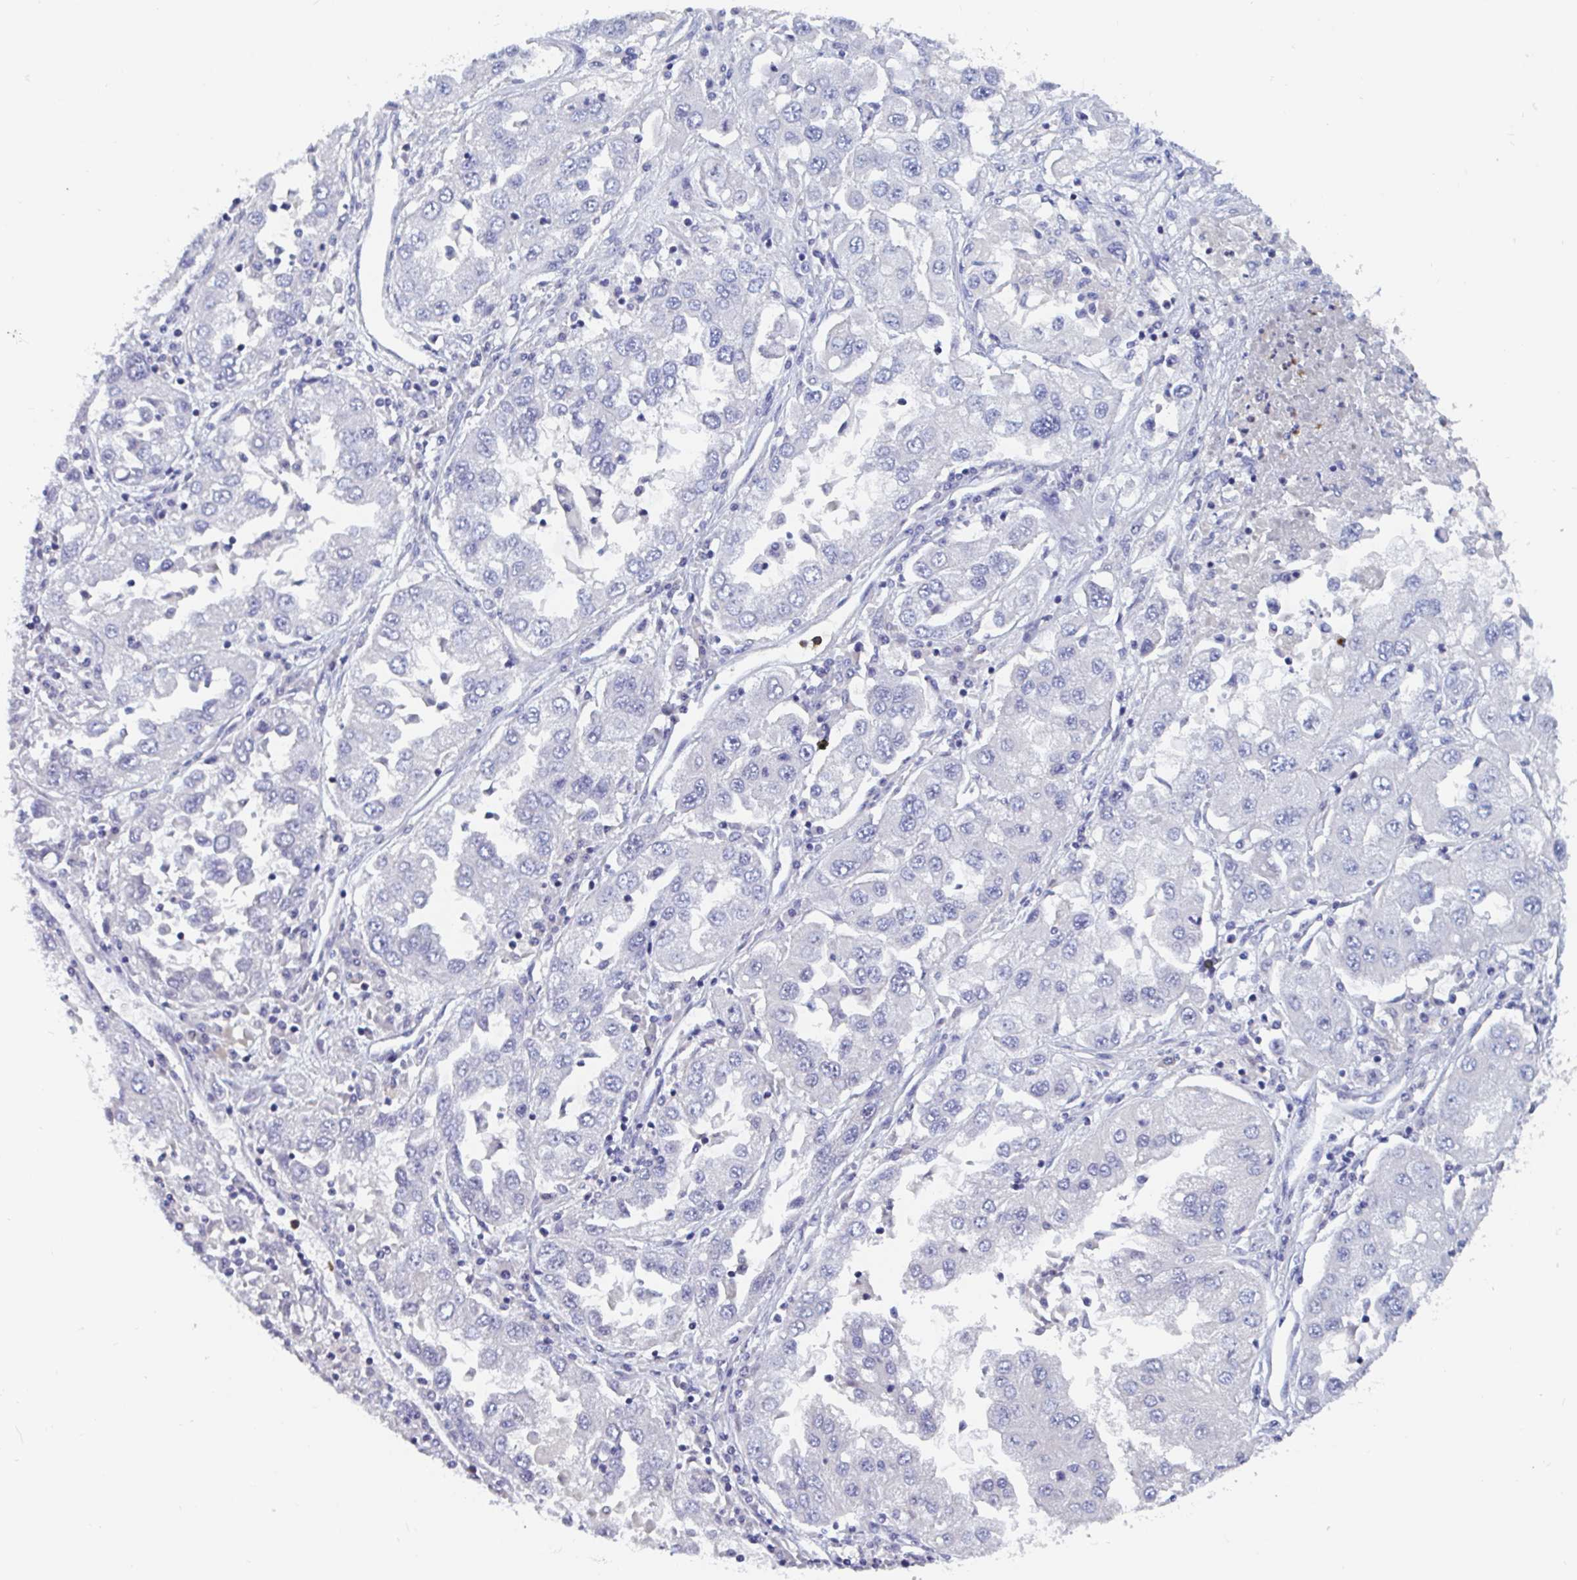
{"staining": {"intensity": "negative", "quantity": "none", "location": "none"}, "tissue": "lung cancer", "cell_type": "Tumor cells", "image_type": "cancer", "snomed": [{"axis": "morphology", "description": "Adenocarcinoma, NOS"}, {"axis": "morphology", "description": "Adenocarcinoma primary or metastatic"}, {"axis": "topography", "description": "Lung"}], "caption": "Immunohistochemistry image of neoplastic tissue: human adenocarcinoma (lung) stained with DAB (3,3'-diaminobenzidine) reveals no significant protein expression in tumor cells.", "gene": "ZNHIT2", "patient": {"sex": "male", "age": 74}}